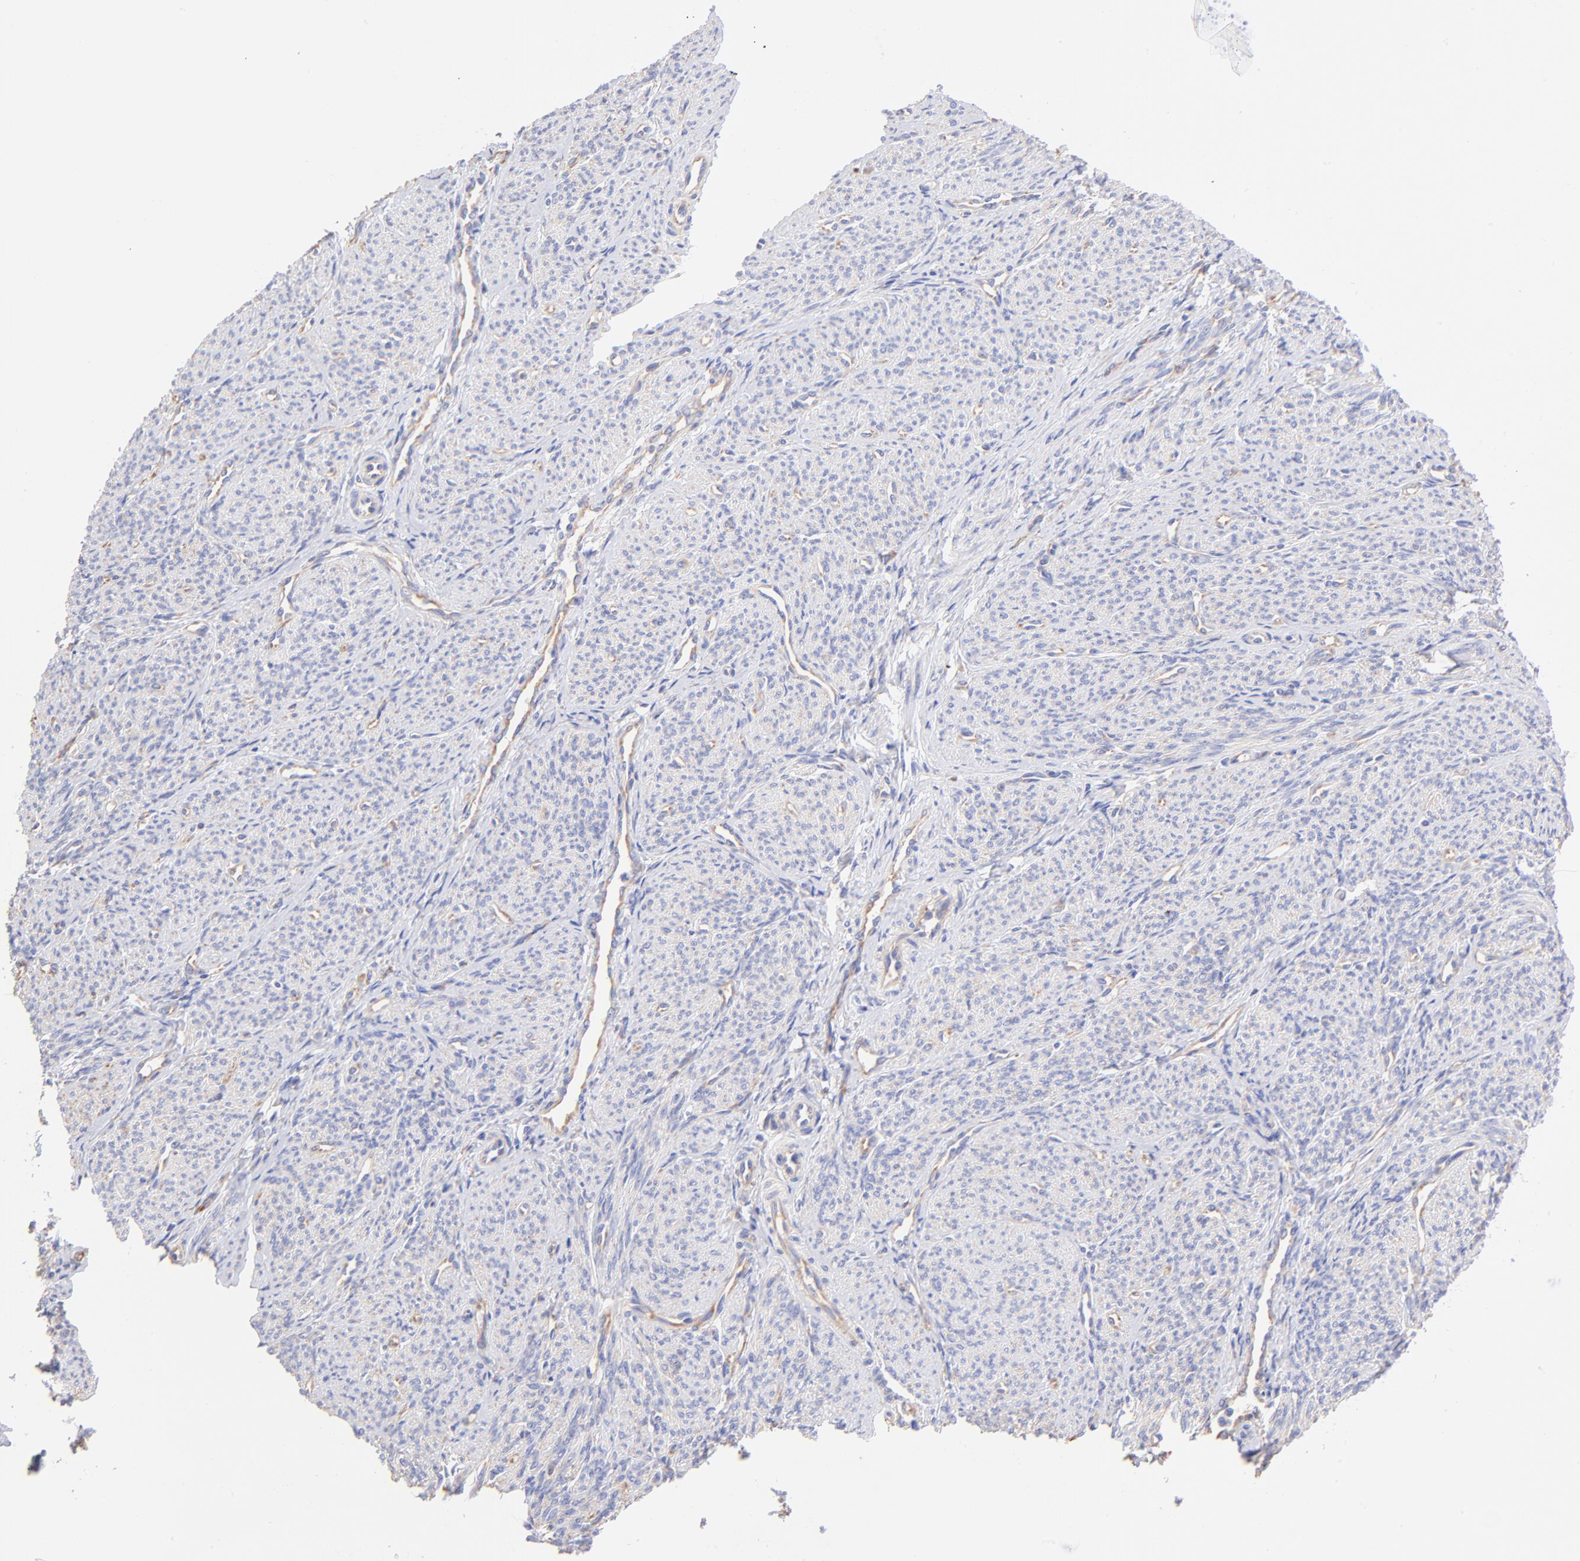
{"staining": {"intensity": "negative", "quantity": "none", "location": "none"}, "tissue": "smooth muscle", "cell_type": "Smooth muscle cells", "image_type": "normal", "snomed": [{"axis": "morphology", "description": "Normal tissue, NOS"}, {"axis": "topography", "description": "Smooth muscle"}], "caption": "High power microscopy histopathology image of an immunohistochemistry histopathology image of unremarkable smooth muscle, revealing no significant positivity in smooth muscle cells. (DAB (3,3'-diaminobenzidine) immunohistochemistry visualized using brightfield microscopy, high magnification).", "gene": "RPL30", "patient": {"sex": "female", "age": 65}}